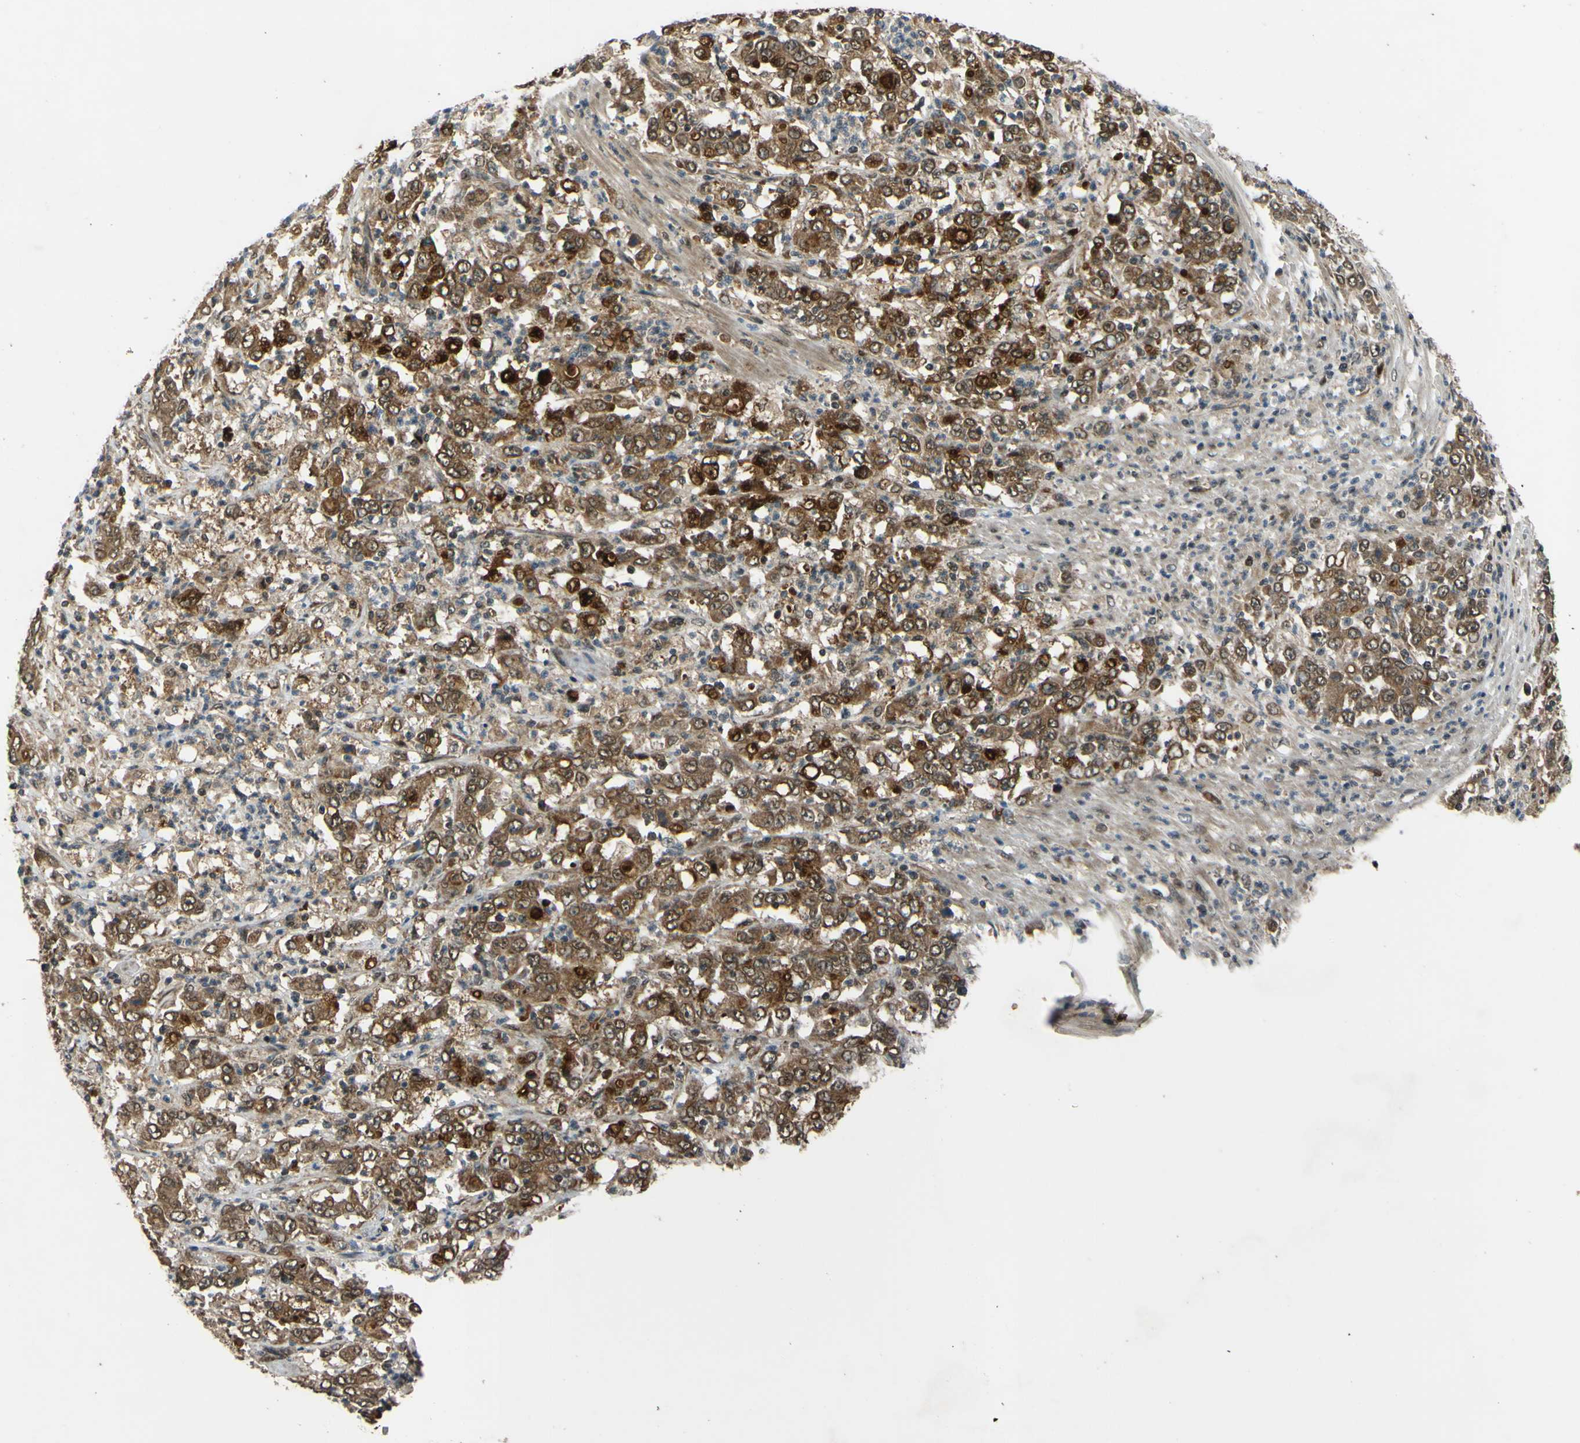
{"staining": {"intensity": "moderate", "quantity": ">75%", "location": "cytoplasmic/membranous,nuclear"}, "tissue": "stomach cancer", "cell_type": "Tumor cells", "image_type": "cancer", "snomed": [{"axis": "morphology", "description": "Adenocarcinoma, NOS"}, {"axis": "topography", "description": "Stomach, lower"}], "caption": "This is an image of IHC staining of adenocarcinoma (stomach), which shows moderate staining in the cytoplasmic/membranous and nuclear of tumor cells.", "gene": "ABCC8", "patient": {"sex": "female", "age": 71}}